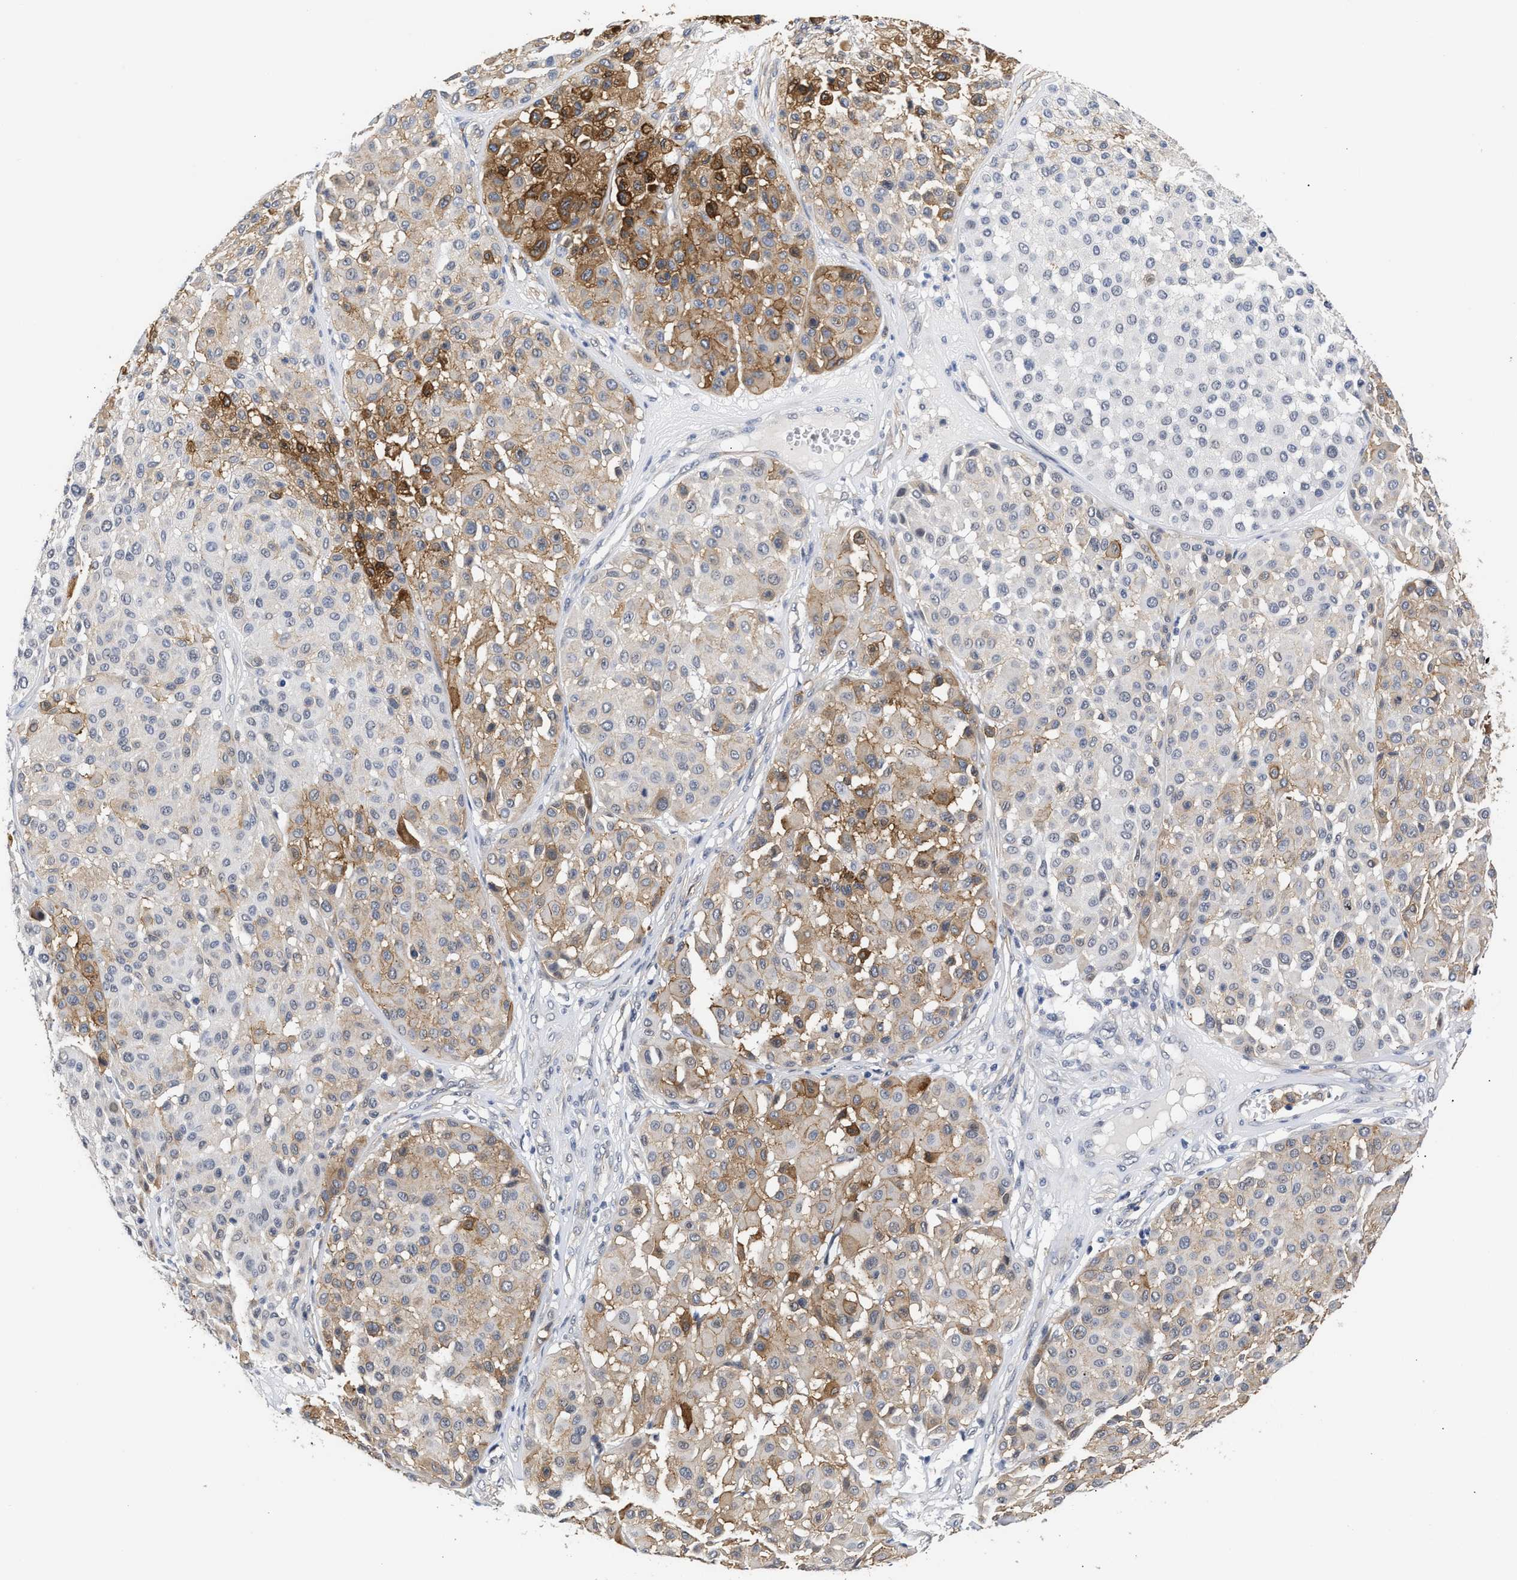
{"staining": {"intensity": "moderate", "quantity": "25%-75%", "location": "cytoplasmic/membranous"}, "tissue": "melanoma", "cell_type": "Tumor cells", "image_type": "cancer", "snomed": [{"axis": "morphology", "description": "Malignant melanoma, Metastatic site"}, {"axis": "topography", "description": "Soft tissue"}], "caption": "This histopathology image reveals malignant melanoma (metastatic site) stained with immunohistochemistry (IHC) to label a protein in brown. The cytoplasmic/membranous of tumor cells show moderate positivity for the protein. Nuclei are counter-stained blue.", "gene": "AHNAK2", "patient": {"sex": "male", "age": 41}}